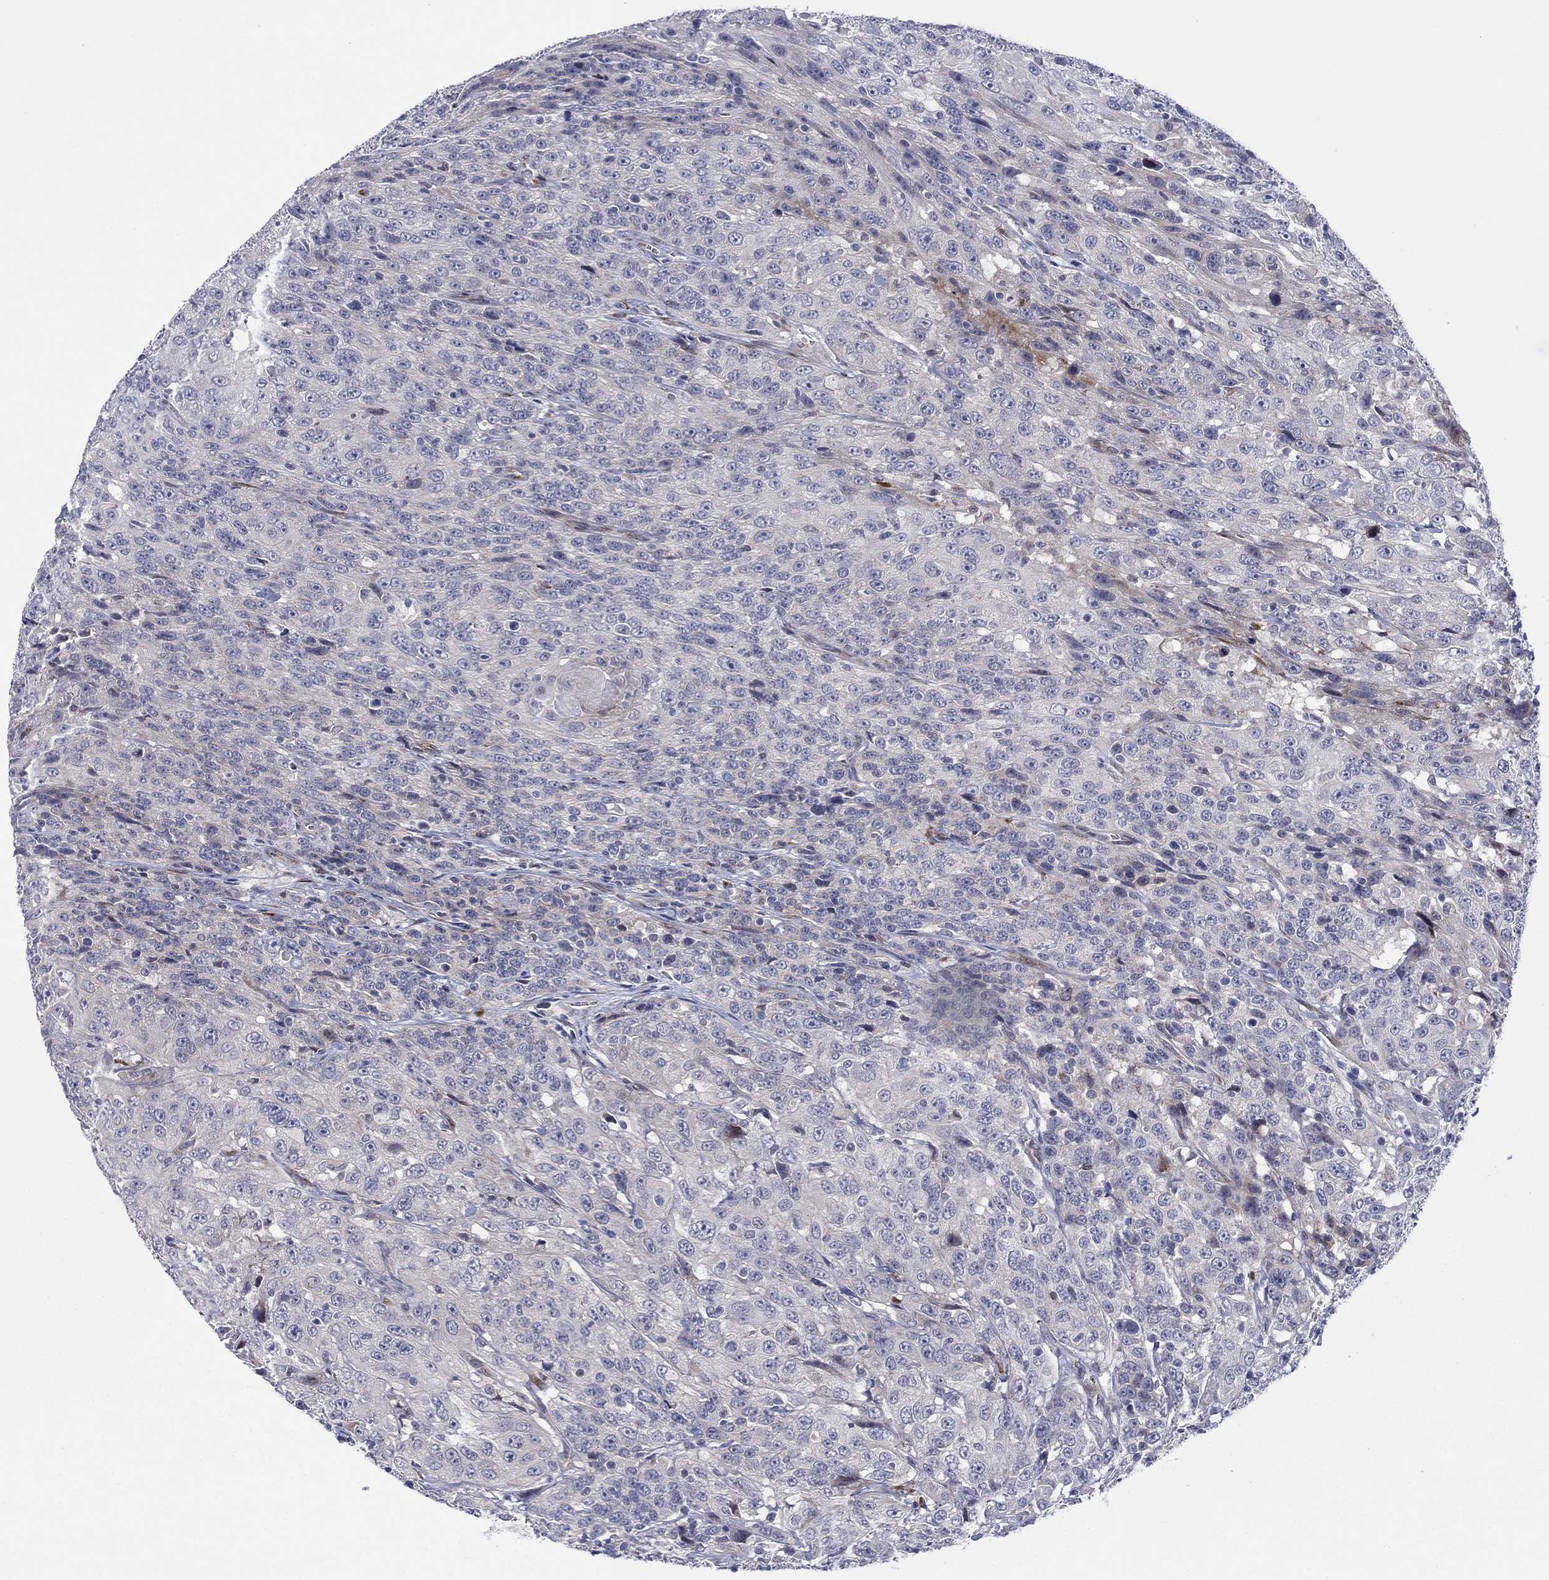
{"staining": {"intensity": "negative", "quantity": "none", "location": "none"}, "tissue": "urothelial cancer", "cell_type": "Tumor cells", "image_type": "cancer", "snomed": [{"axis": "morphology", "description": "Urothelial carcinoma, NOS"}, {"axis": "morphology", "description": "Urothelial carcinoma, High grade"}, {"axis": "topography", "description": "Urinary bladder"}], "caption": "Immunohistochemistry photomicrograph of neoplastic tissue: urothelial carcinoma (high-grade) stained with DAB shows no significant protein positivity in tumor cells.", "gene": "TTC21B", "patient": {"sex": "female", "age": 73}}